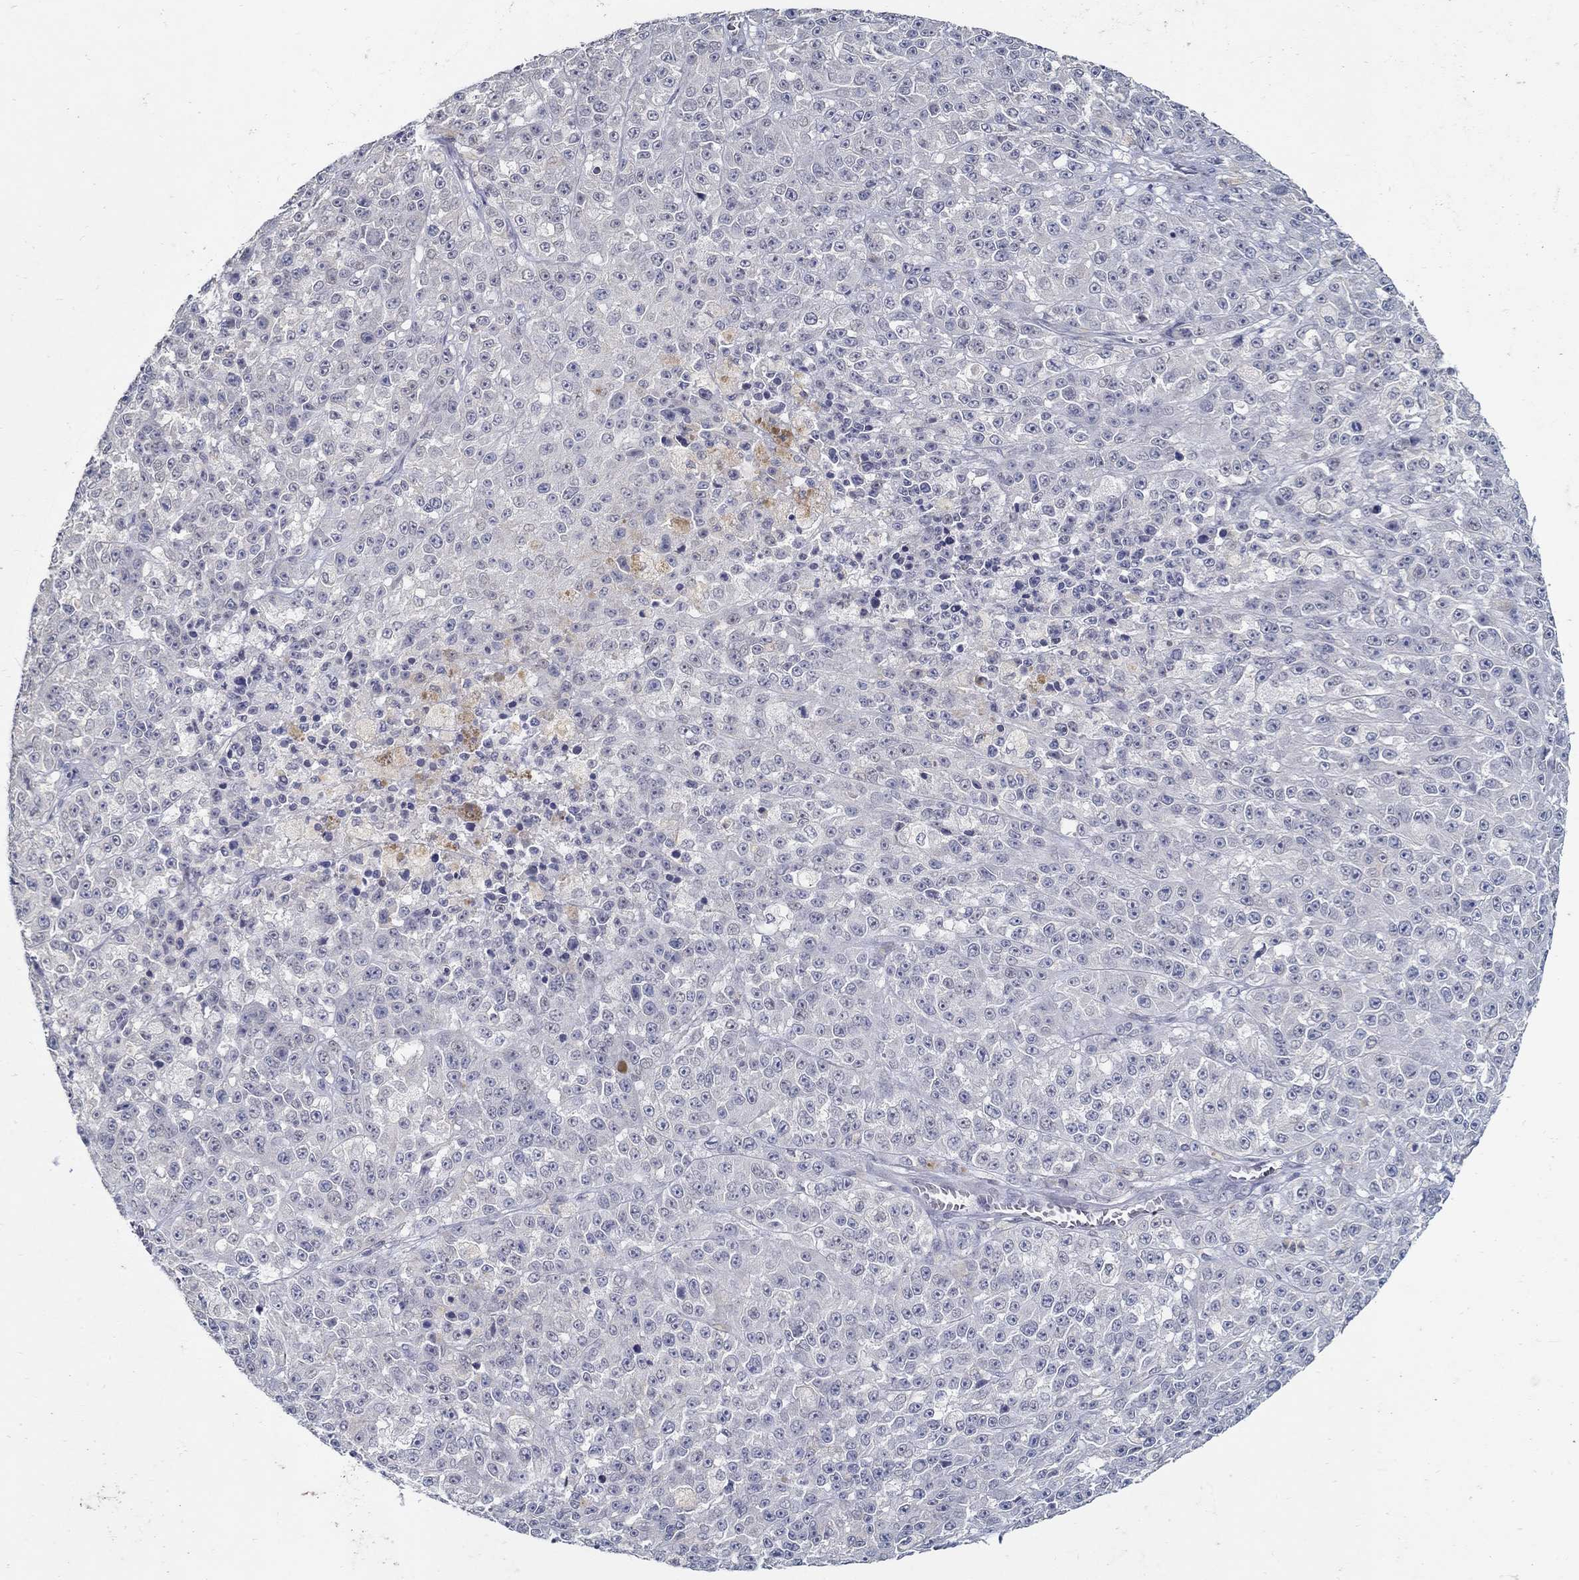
{"staining": {"intensity": "negative", "quantity": "none", "location": "none"}, "tissue": "melanoma", "cell_type": "Tumor cells", "image_type": "cancer", "snomed": [{"axis": "morphology", "description": "Malignant melanoma, NOS"}, {"axis": "topography", "description": "Skin"}], "caption": "Micrograph shows no significant protein positivity in tumor cells of malignant melanoma.", "gene": "USP29", "patient": {"sex": "female", "age": 58}}